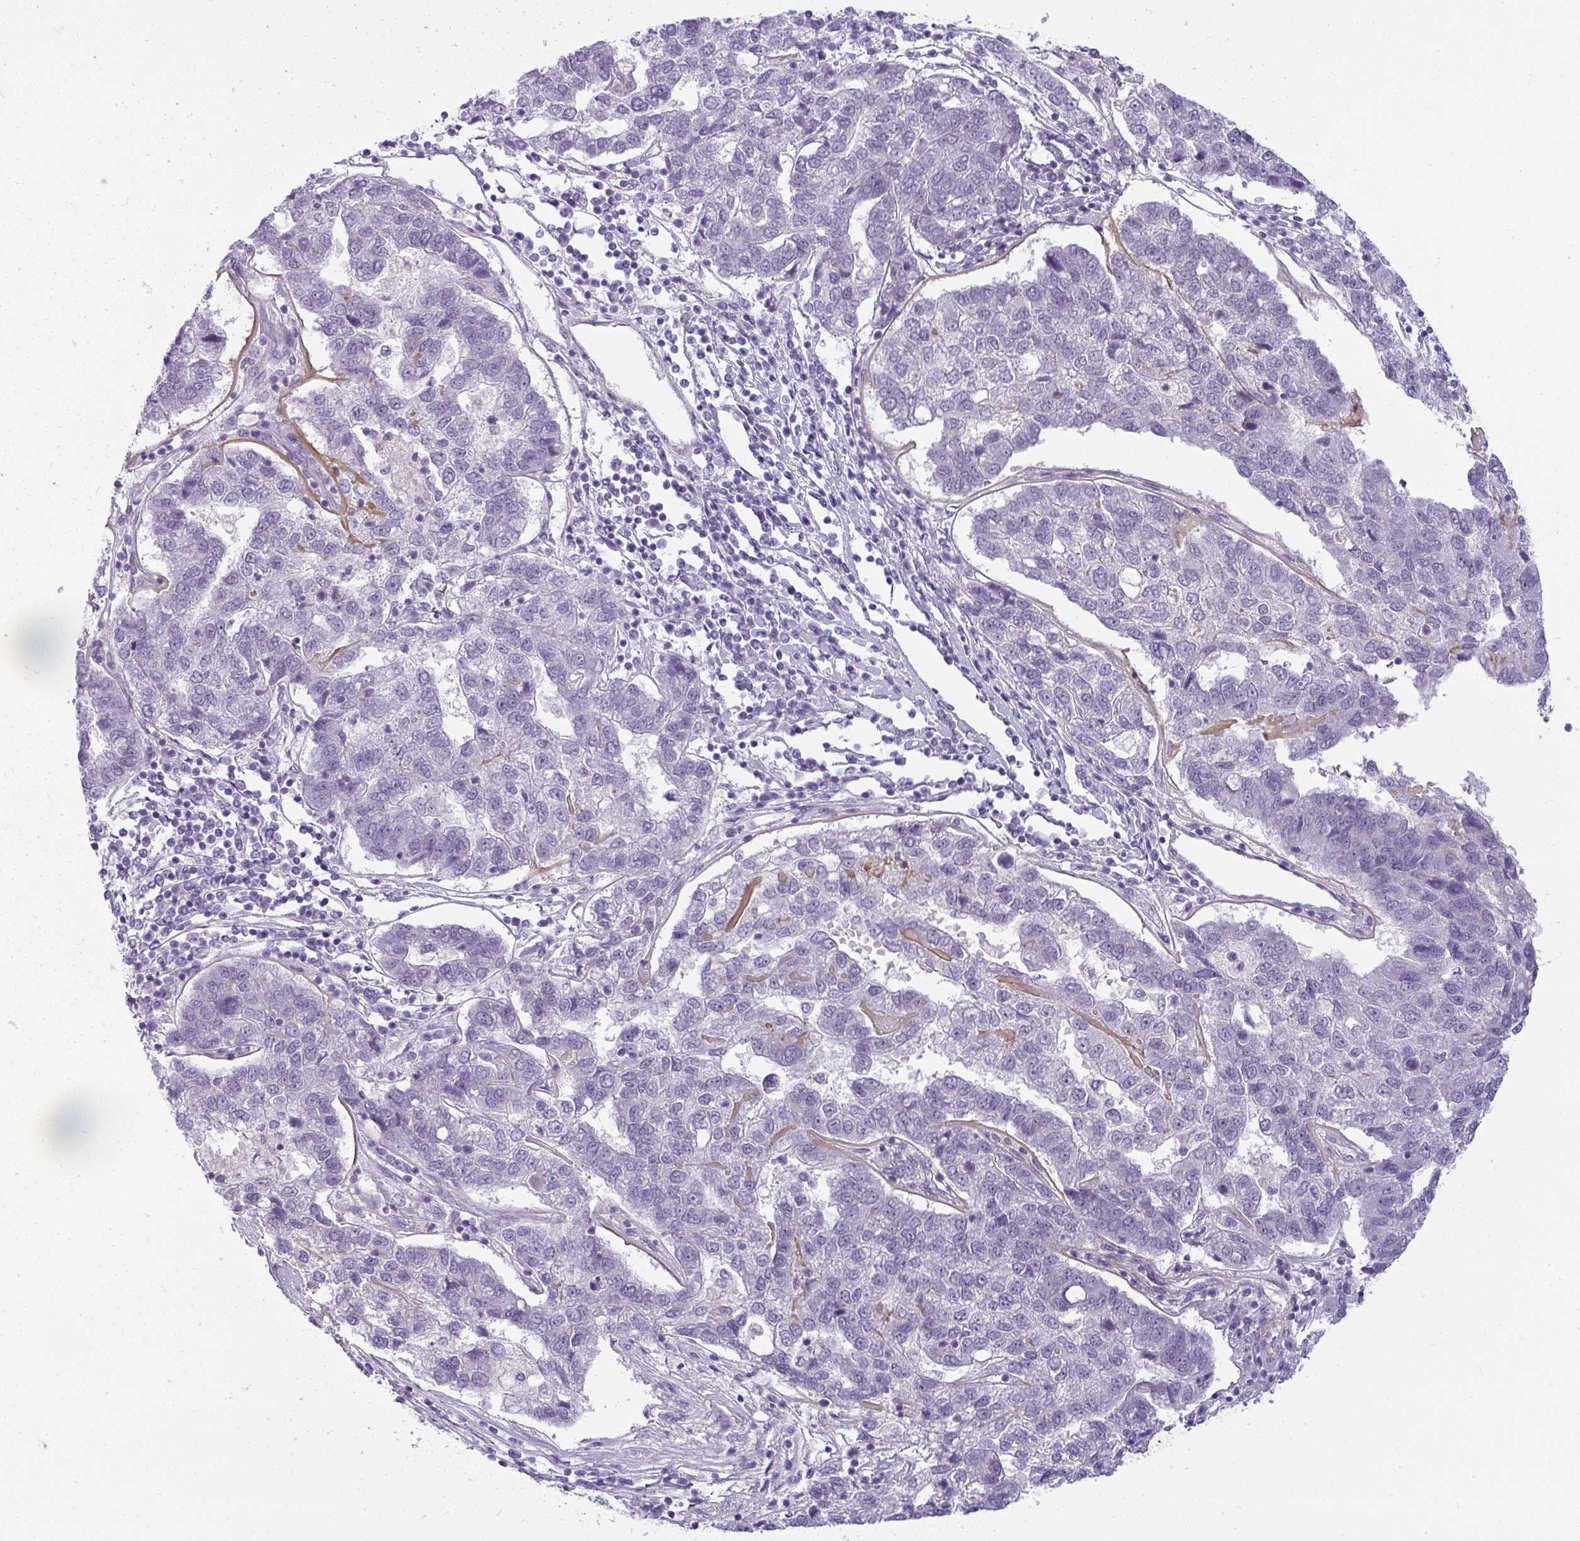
{"staining": {"intensity": "negative", "quantity": "none", "location": "none"}, "tissue": "pancreatic cancer", "cell_type": "Tumor cells", "image_type": "cancer", "snomed": [{"axis": "morphology", "description": "Adenocarcinoma, NOS"}, {"axis": "topography", "description": "Pancreas"}], "caption": "Pancreatic cancer was stained to show a protein in brown. There is no significant positivity in tumor cells. (Brightfield microscopy of DAB immunohistochemistry at high magnification).", "gene": "DZIP1", "patient": {"sex": "female", "age": 61}}